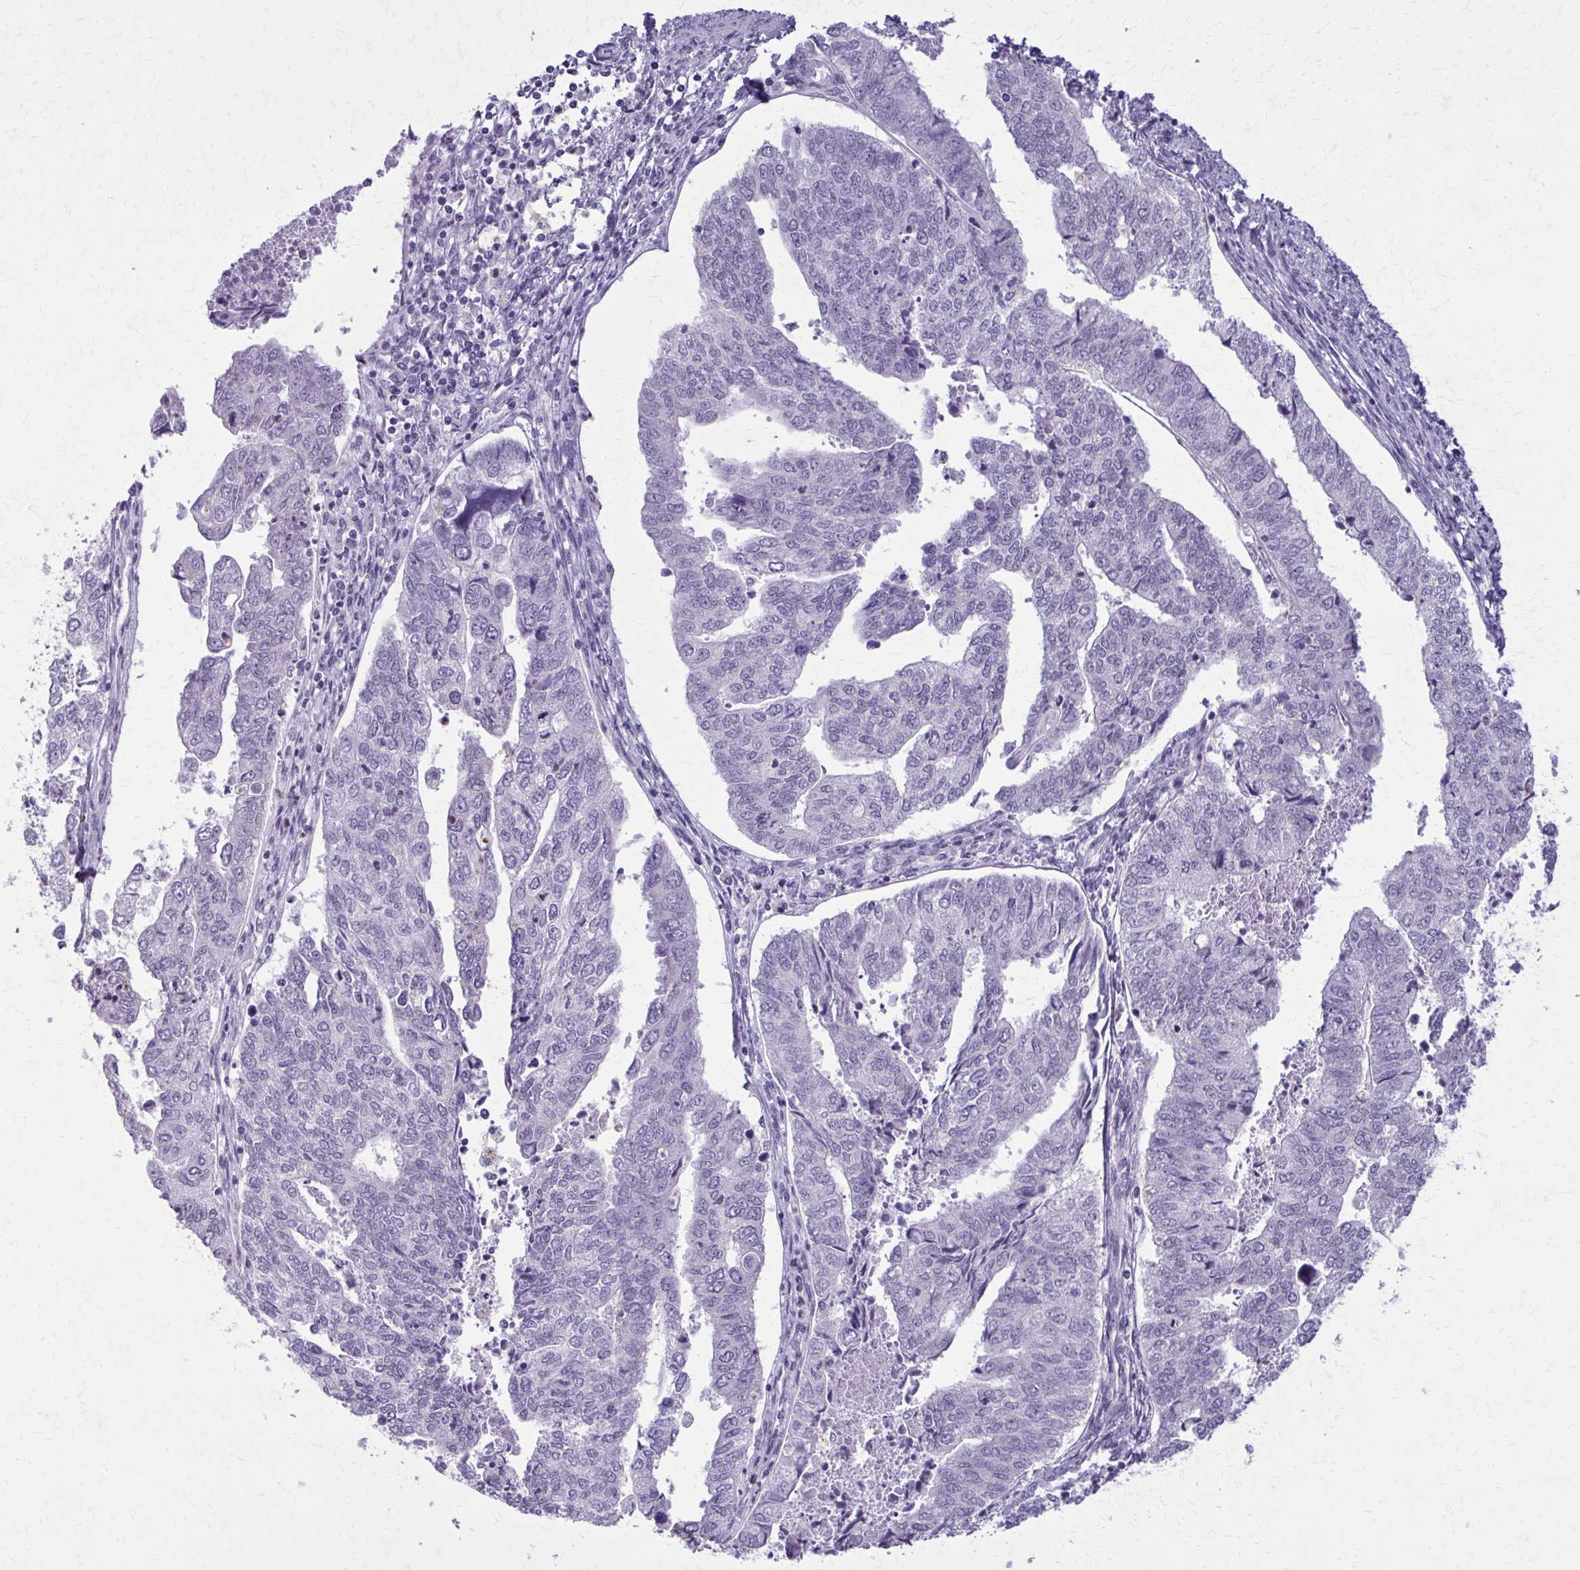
{"staining": {"intensity": "negative", "quantity": "none", "location": "none"}, "tissue": "endometrial cancer", "cell_type": "Tumor cells", "image_type": "cancer", "snomed": [{"axis": "morphology", "description": "Adenocarcinoma, NOS"}, {"axis": "topography", "description": "Endometrium"}], "caption": "Immunohistochemistry (IHC) of endometrial cancer exhibits no positivity in tumor cells.", "gene": "CARD9", "patient": {"sex": "female", "age": 73}}